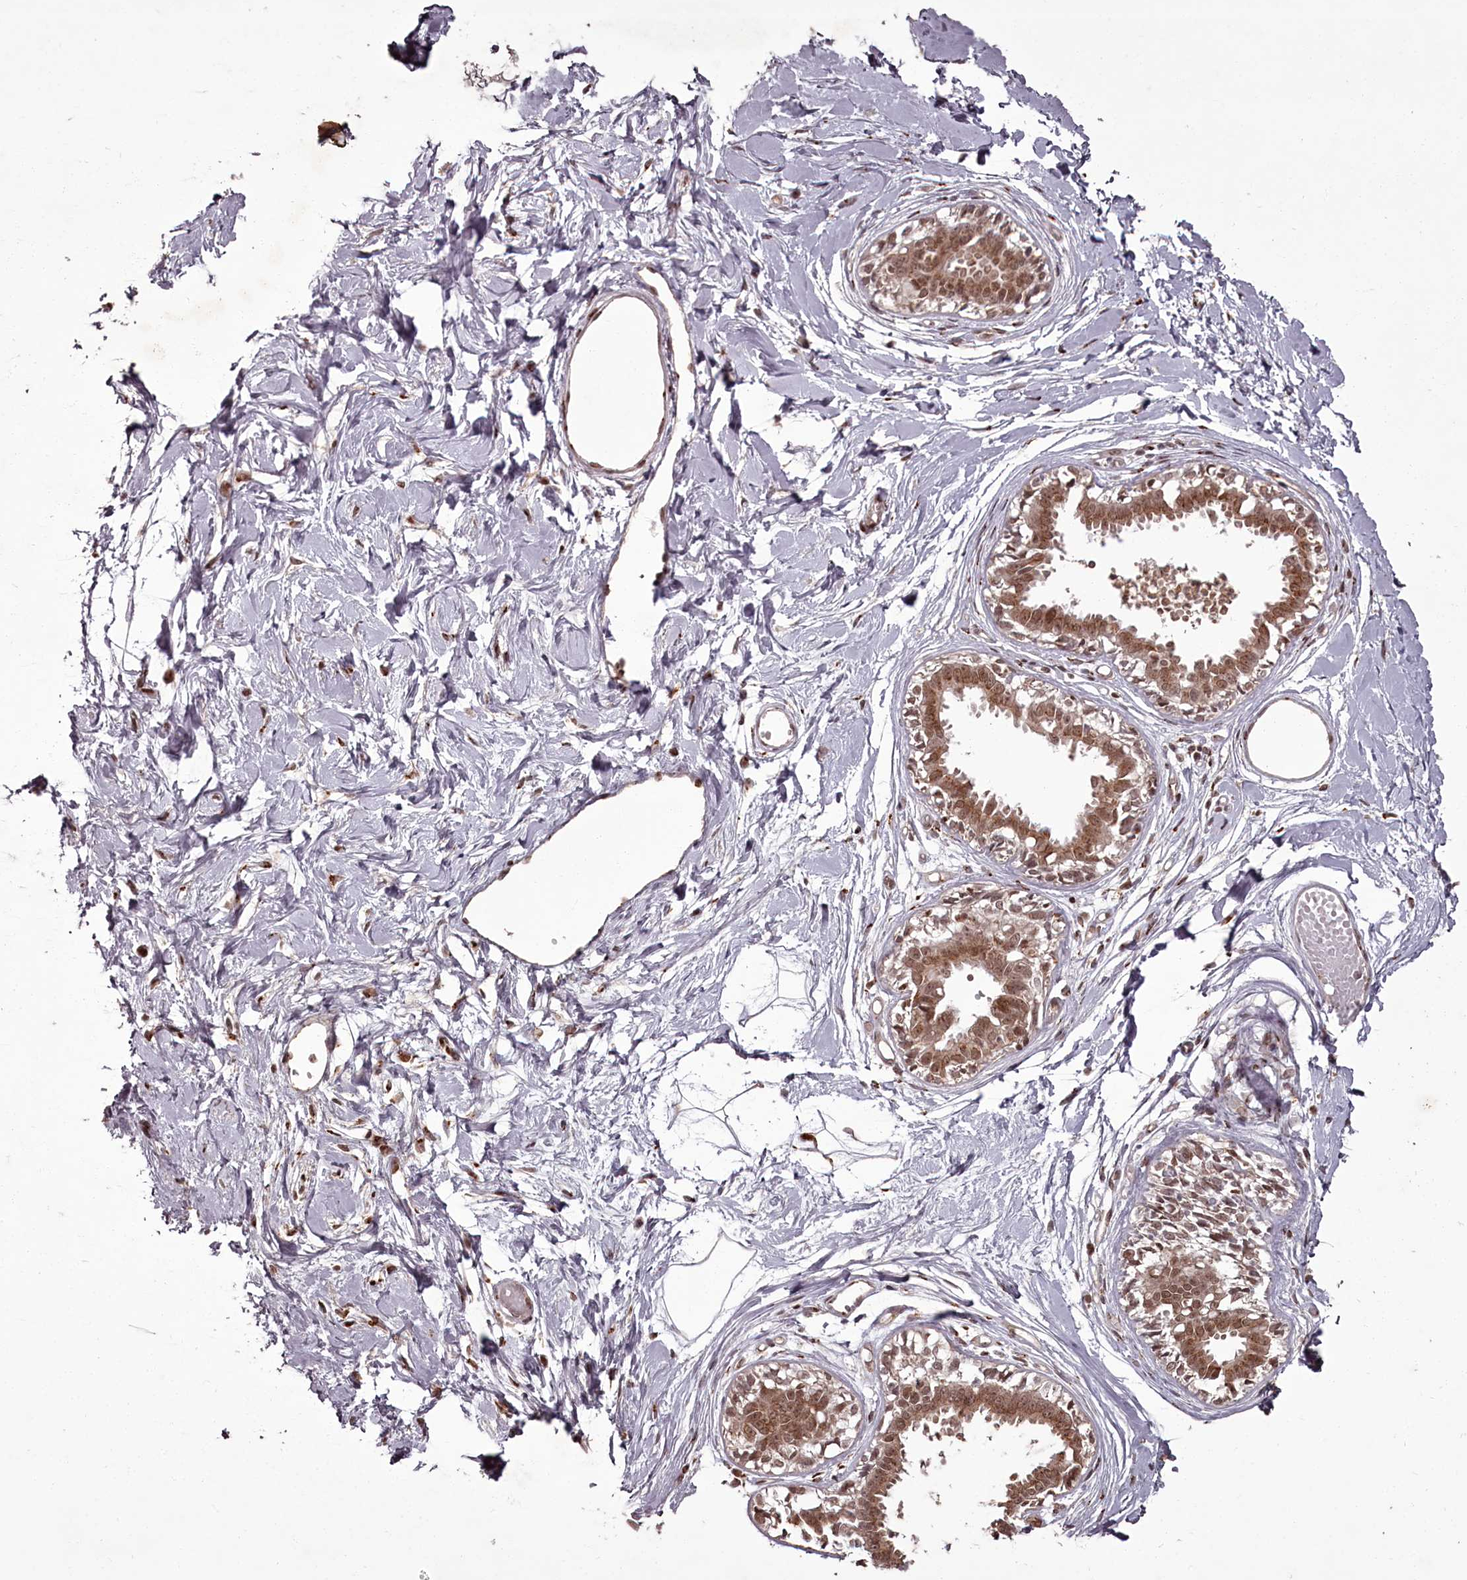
{"staining": {"intensity": "negative", "quantity": "none", "location": "none"}, "tissue": "breast", "cell_type": "Adipocytes", "image_type": "normal", "snomed": [{"axis": "morphology", "description": "Normal tissue, NOS"}, {"axis": "topography", "description": "Breast"}], "caption": "This is a histopathology image of immunohistochemistry (IHC) staining of benign breast, which shows no expression in adipocytes. (DAB (3,3'-diaminobenzidine) IHC visualized using brightfield microscopy, high magnification).", "gene": "CEP83", "patient": {"sex": "female", "age": 45}}